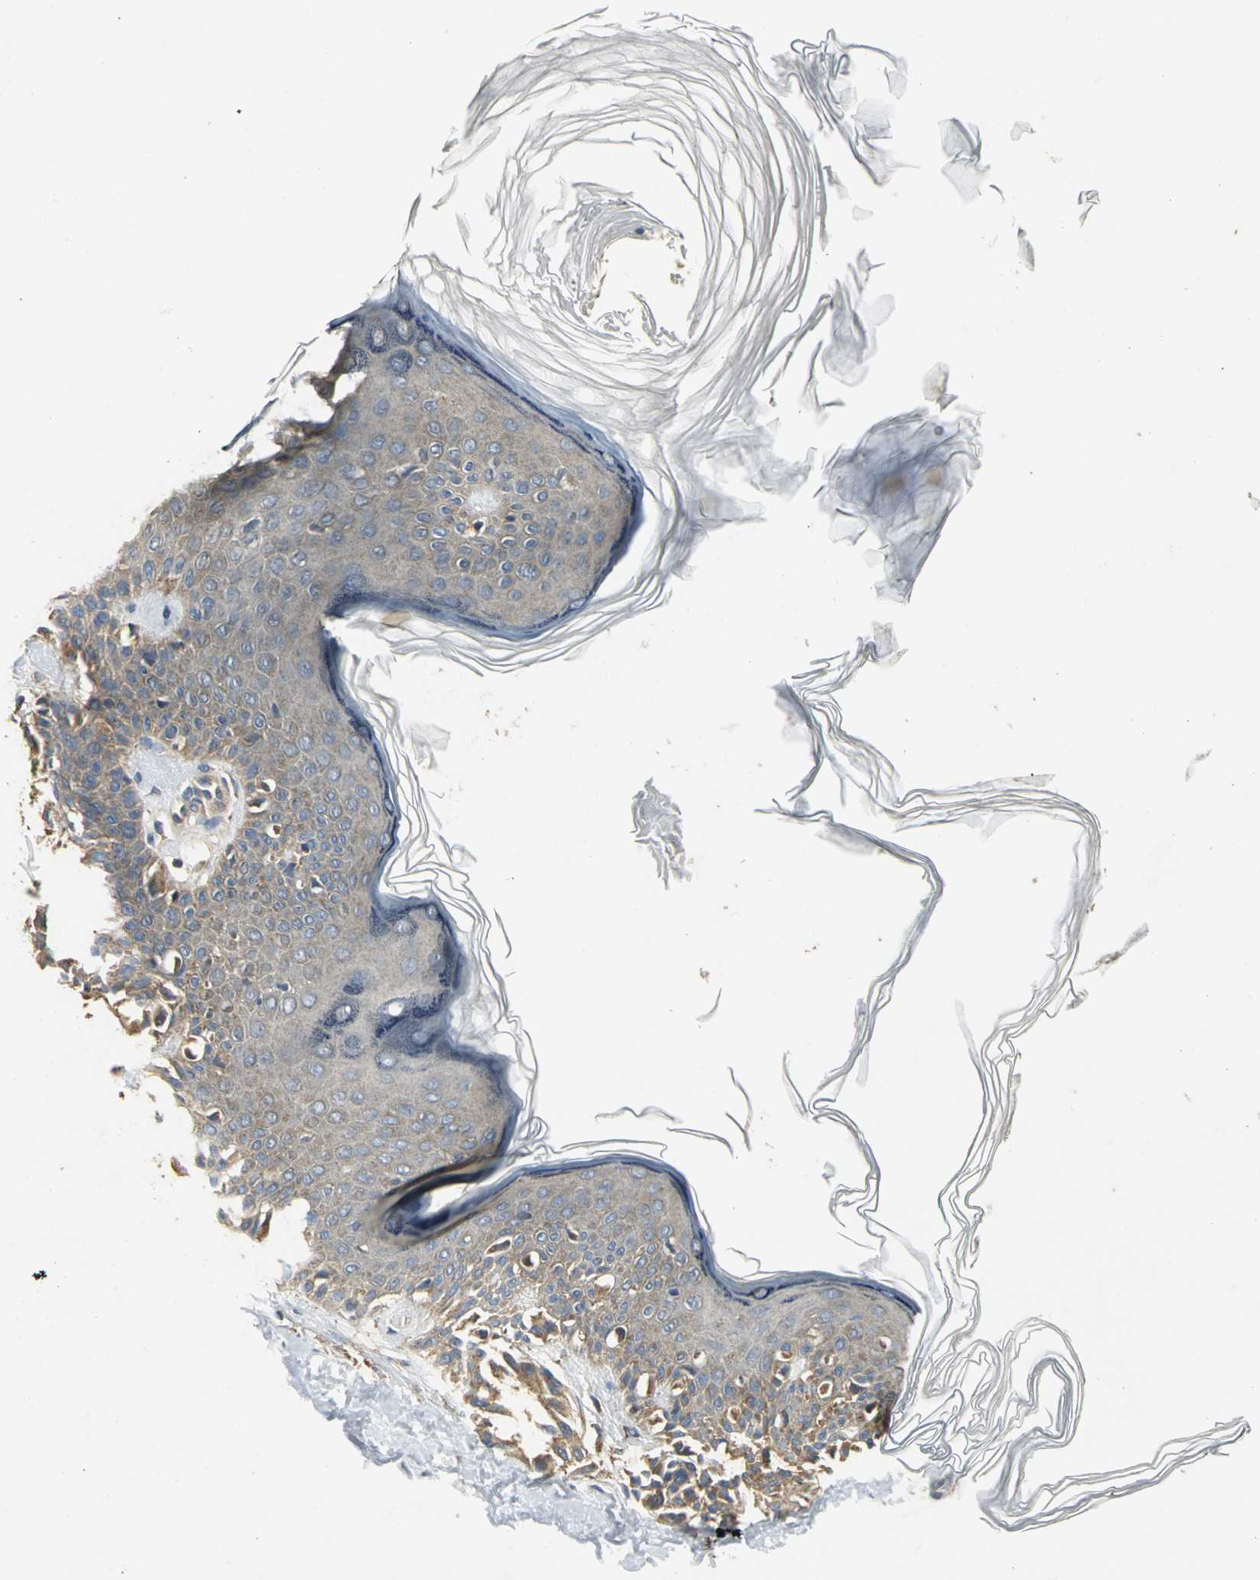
{"staining": {"intensity": "moderate", "quantity": ">75%", "location": "cytoplasmic/membranous"}, "tissue": "melanoma", "cell_type": "Tumor cells", "image_type": "cancer", "snomed": [{"axis": "morphology", "description": "Normal tissue, NOS"}, {"axis": "morphology", "description": "Malignant melanoma, NOS"}, {"axis": "topography", "description": "Skin"}], "caption": "This photomicrograph demonstrates immunohistochemistry (IHC) staining of melanoma, with medium moderate cytoplasmic/membranous staining in approximately >75% of tumor cells.", "gene": "IRF3", "patient": {"sex": "male", "age": 83}}